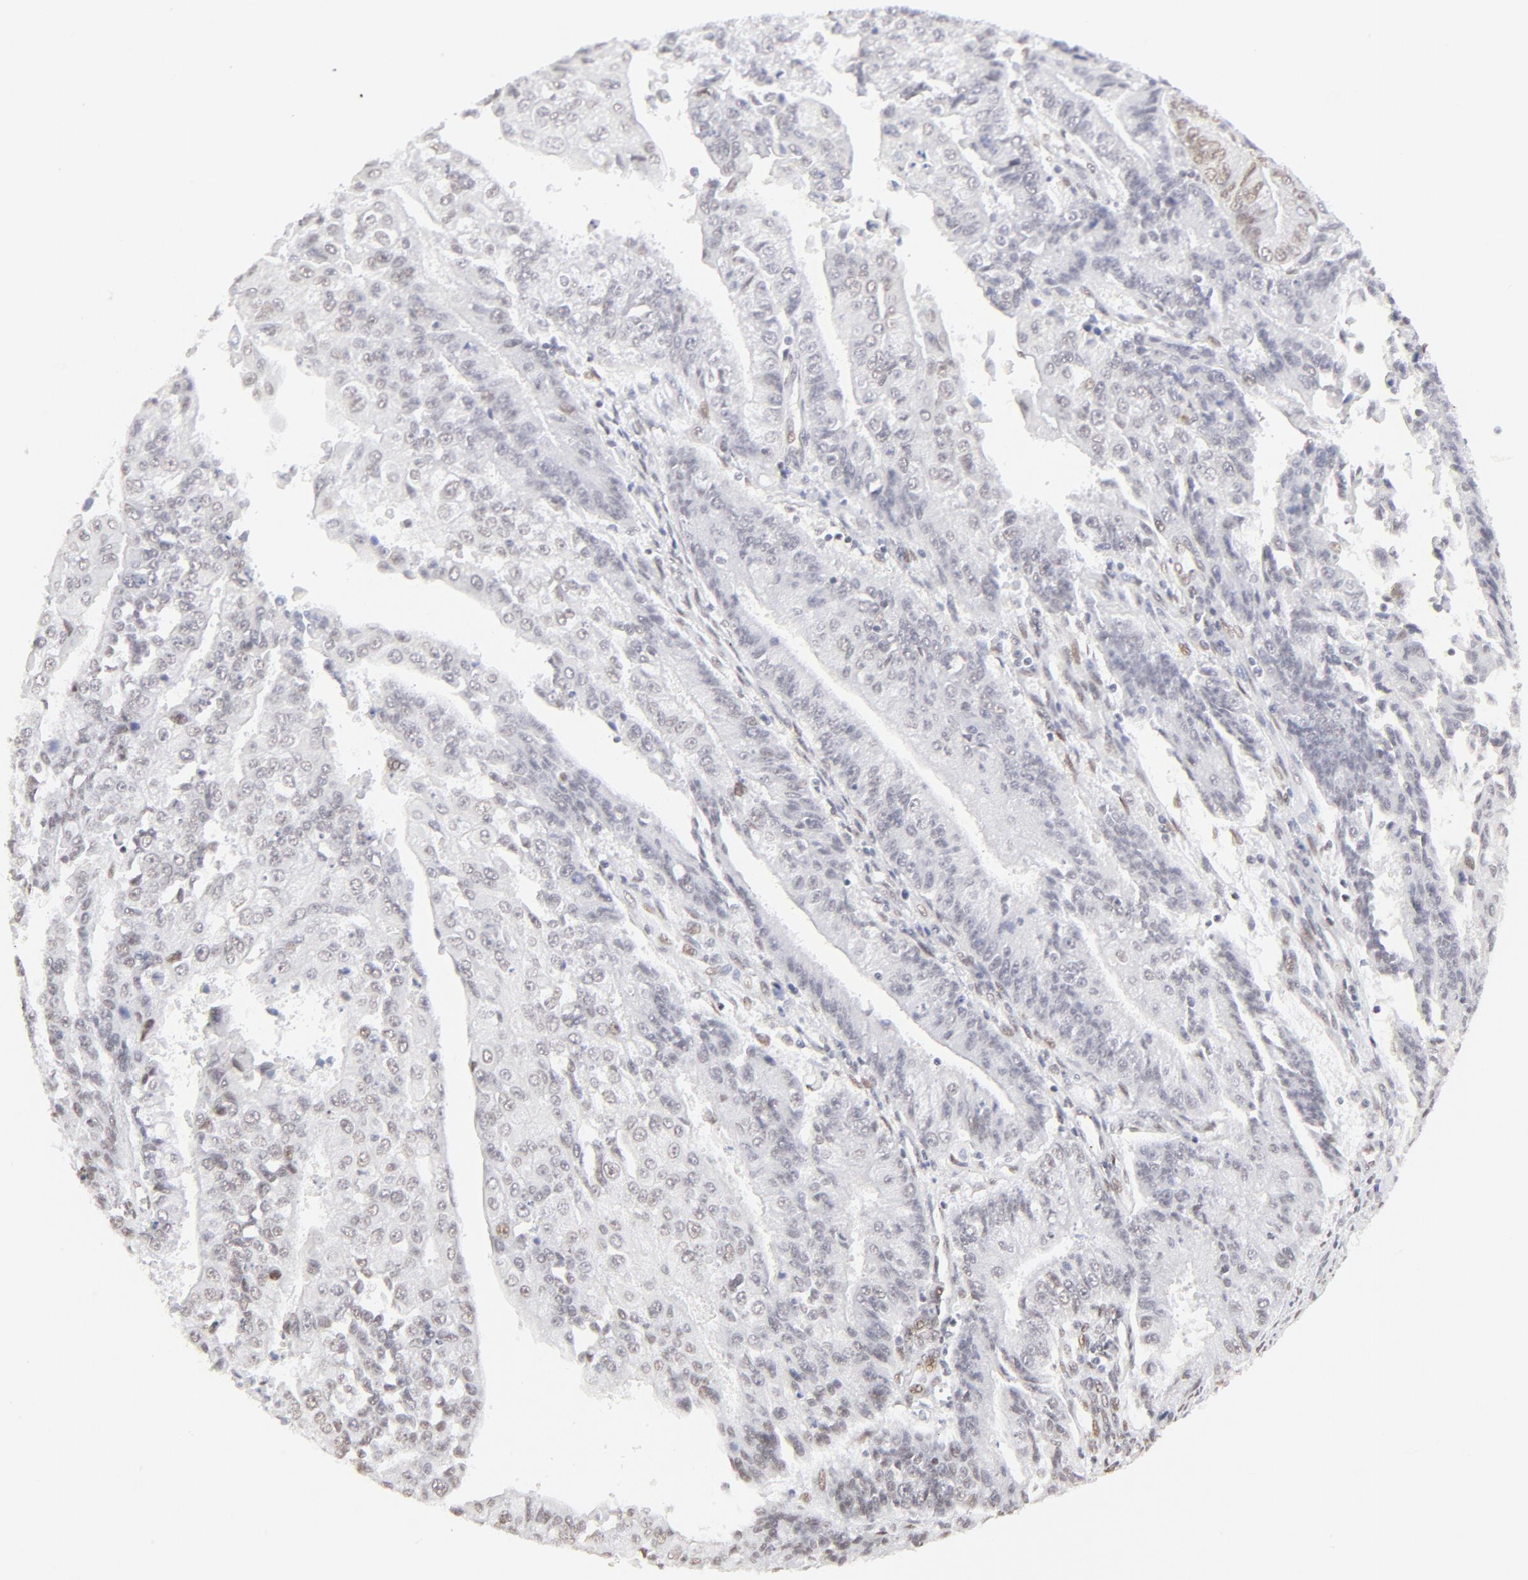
{"staining": {"intensity": "weak", "quantity": "<25%", "location": "nuclear"}, "tissue": "endometrial cancer", "cell_type": "Tumor cells", "image_type": "cancer", "snomed": [{"axis": "morphology", "description": "Adenocarcinoma, NOS"}, {"axis": "topography", "description": "Endometrium"}], "caption": "DAB (3,3'-diaminobenzidine) immunohistochemical staining of adenocarcinoma (endometrial) demonstrates no significant expression in tumor cells.", "gene": "PBX1", "patient": {"sex": "female", "age": 75}}